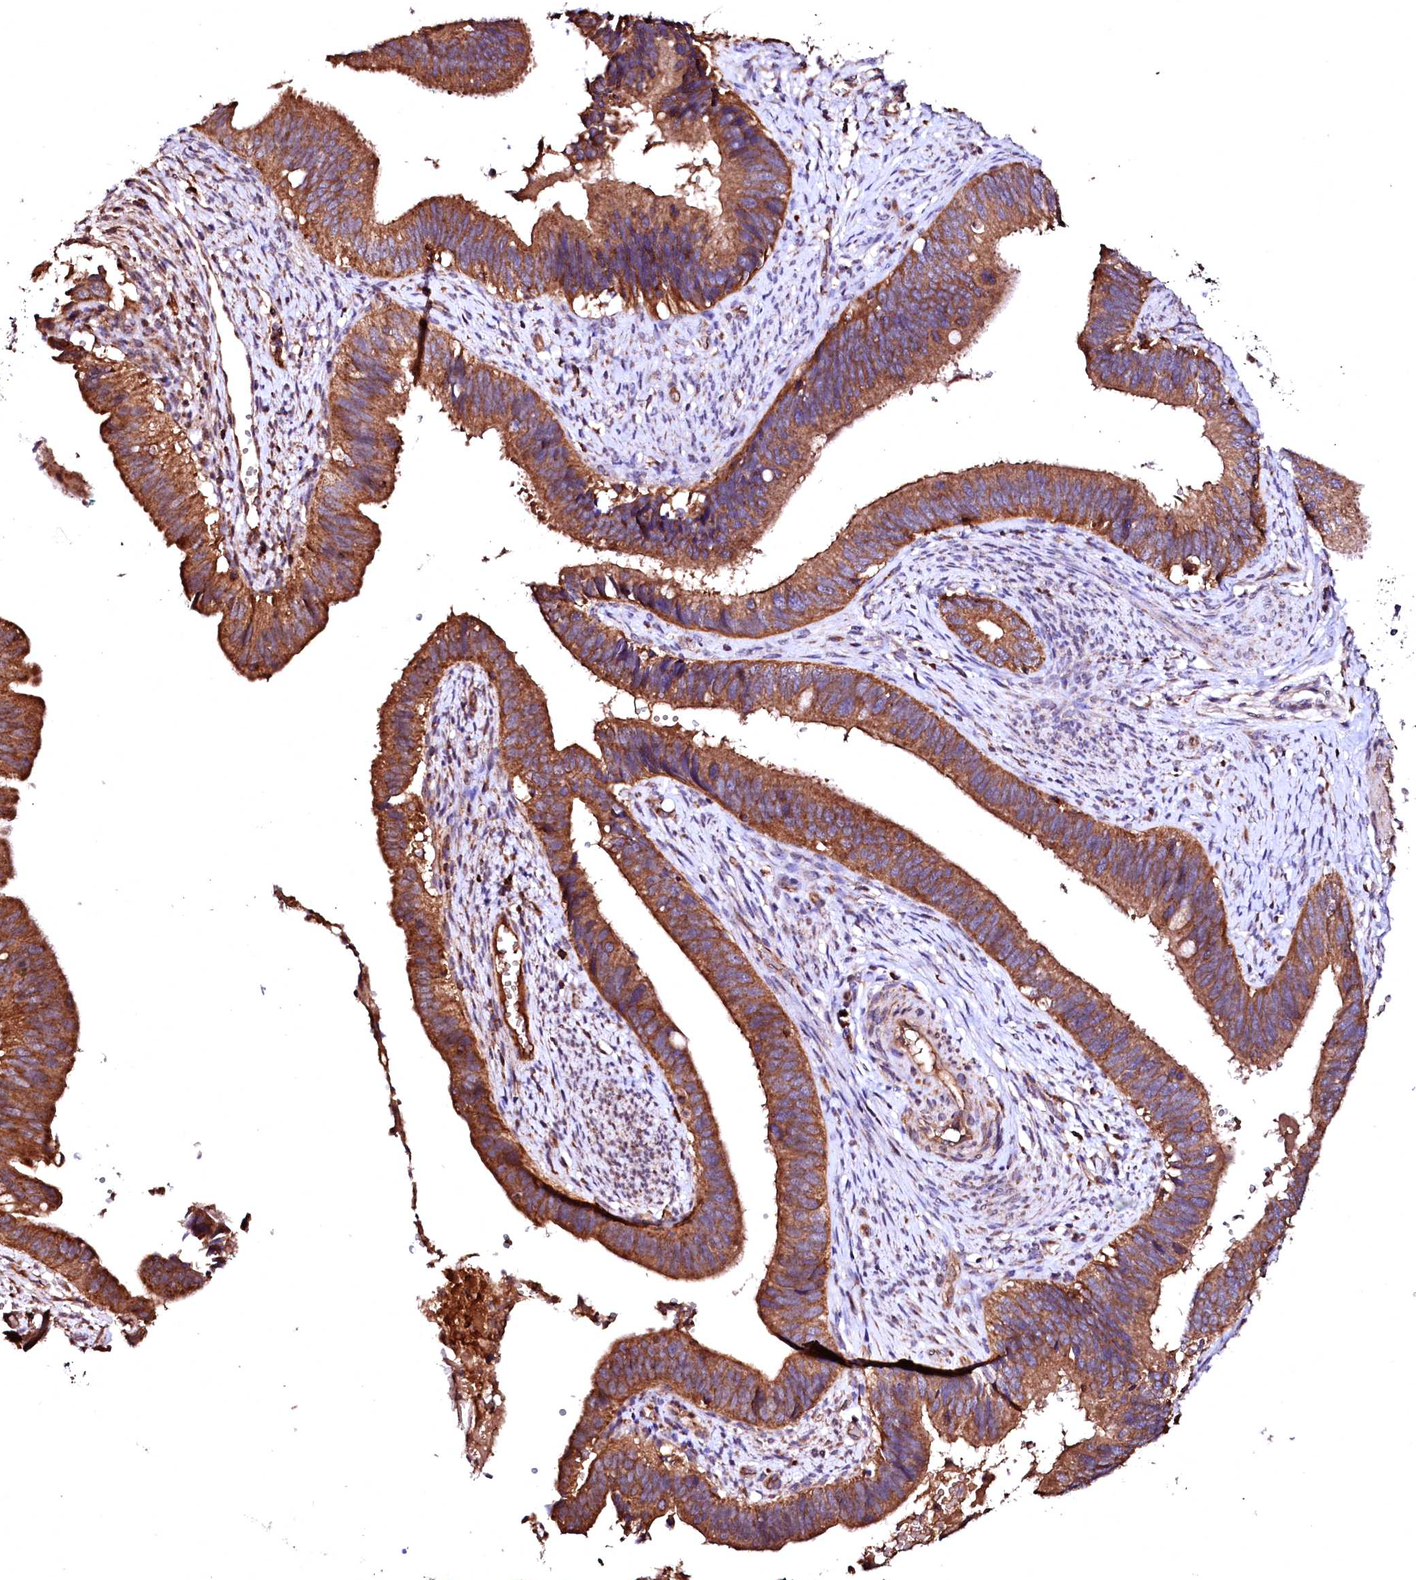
{"staining": {"intensity": "strong", "quantity": ">75%", "location": "cytoplasmic/membranous"}, "tissue": "cervical cancer", "cell_type": "Tumor cells", "image_type": "cancer", "snomed": [{"axis": "morphology", "description": "Adenocarcinoma, NOS"}, {"axis": "topography", "description": "Cervix"}], "caption": "IHC photomicrograph of neoplastic tissue: cervical cancer stained using immunohistochemistry (IHC) reveals high levels of strong protein expression localized specifically in the cytoplasmic/membranous of tumor cells, appearing as a cytoplasmic/membranous brown color.", "gene": "ST3GAL1", "patient": {"sex": "female", "age": 42}}